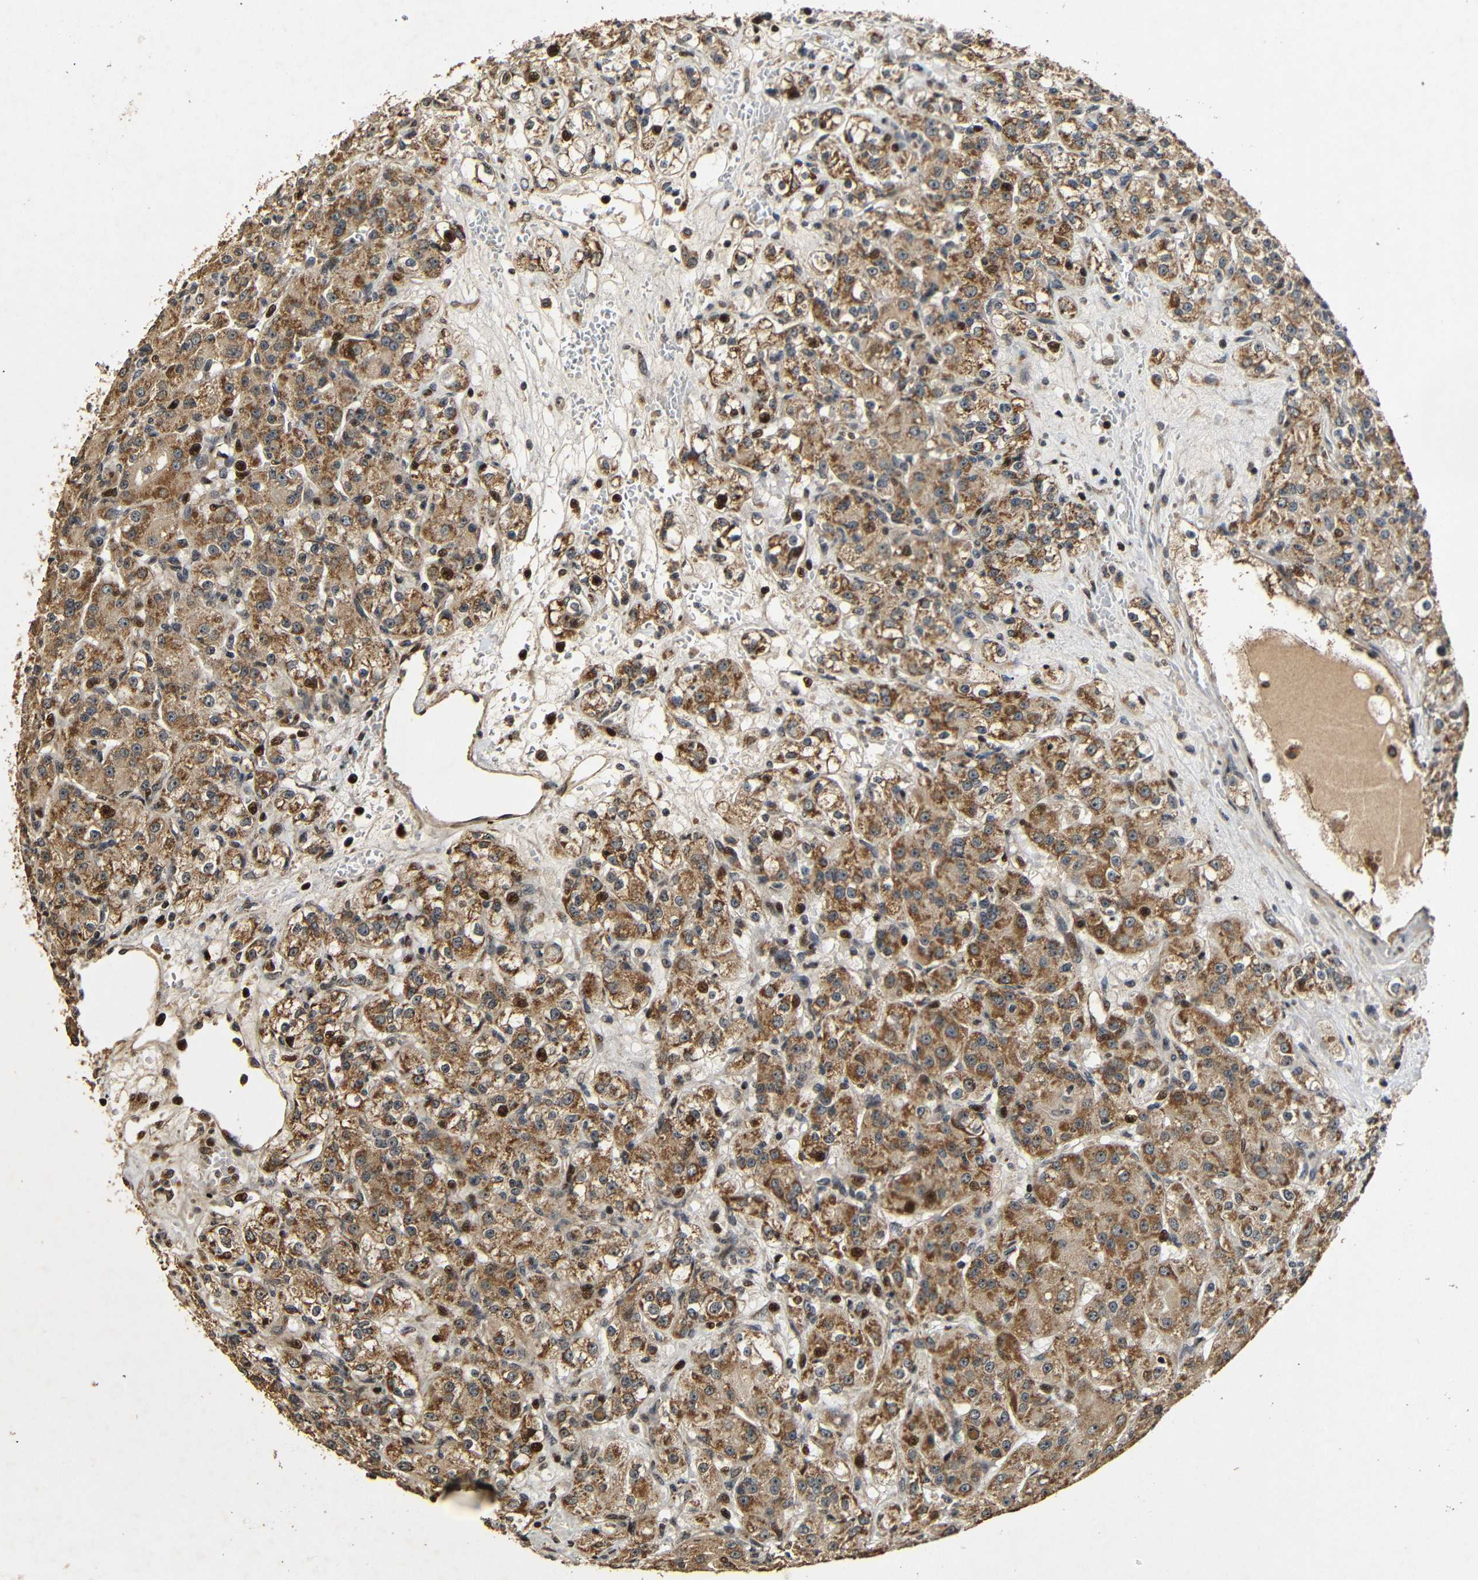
{"staining": {"intensity": "moderate", "quantity": ">75%", "location": "cytoplasmic/membranous,nuclear"}, "tissue": "renal cancer", "cell_type": "Tumor cells", "image_type": "cancer", "snomed": [{"axis": "morphology", "description": "Normal tissue, NOS"}, {"axis": "morphology", "description": "Adenocarcinoma, NOS"}, {"axis": "topography", "description": "Kidney"}], "caption": "Protein expression analysis of human adenocarcinoma (renal) reveals moderate cytoplasmic/membranous and nuclear staining in about >75% of tumor cells. (DAB (3,3'-diaminobenzidine) = brown stain, brightfield microscopy at high magnification).", "gene": "KAZALD1", "patient": {"sex": "male", "age": 61}}